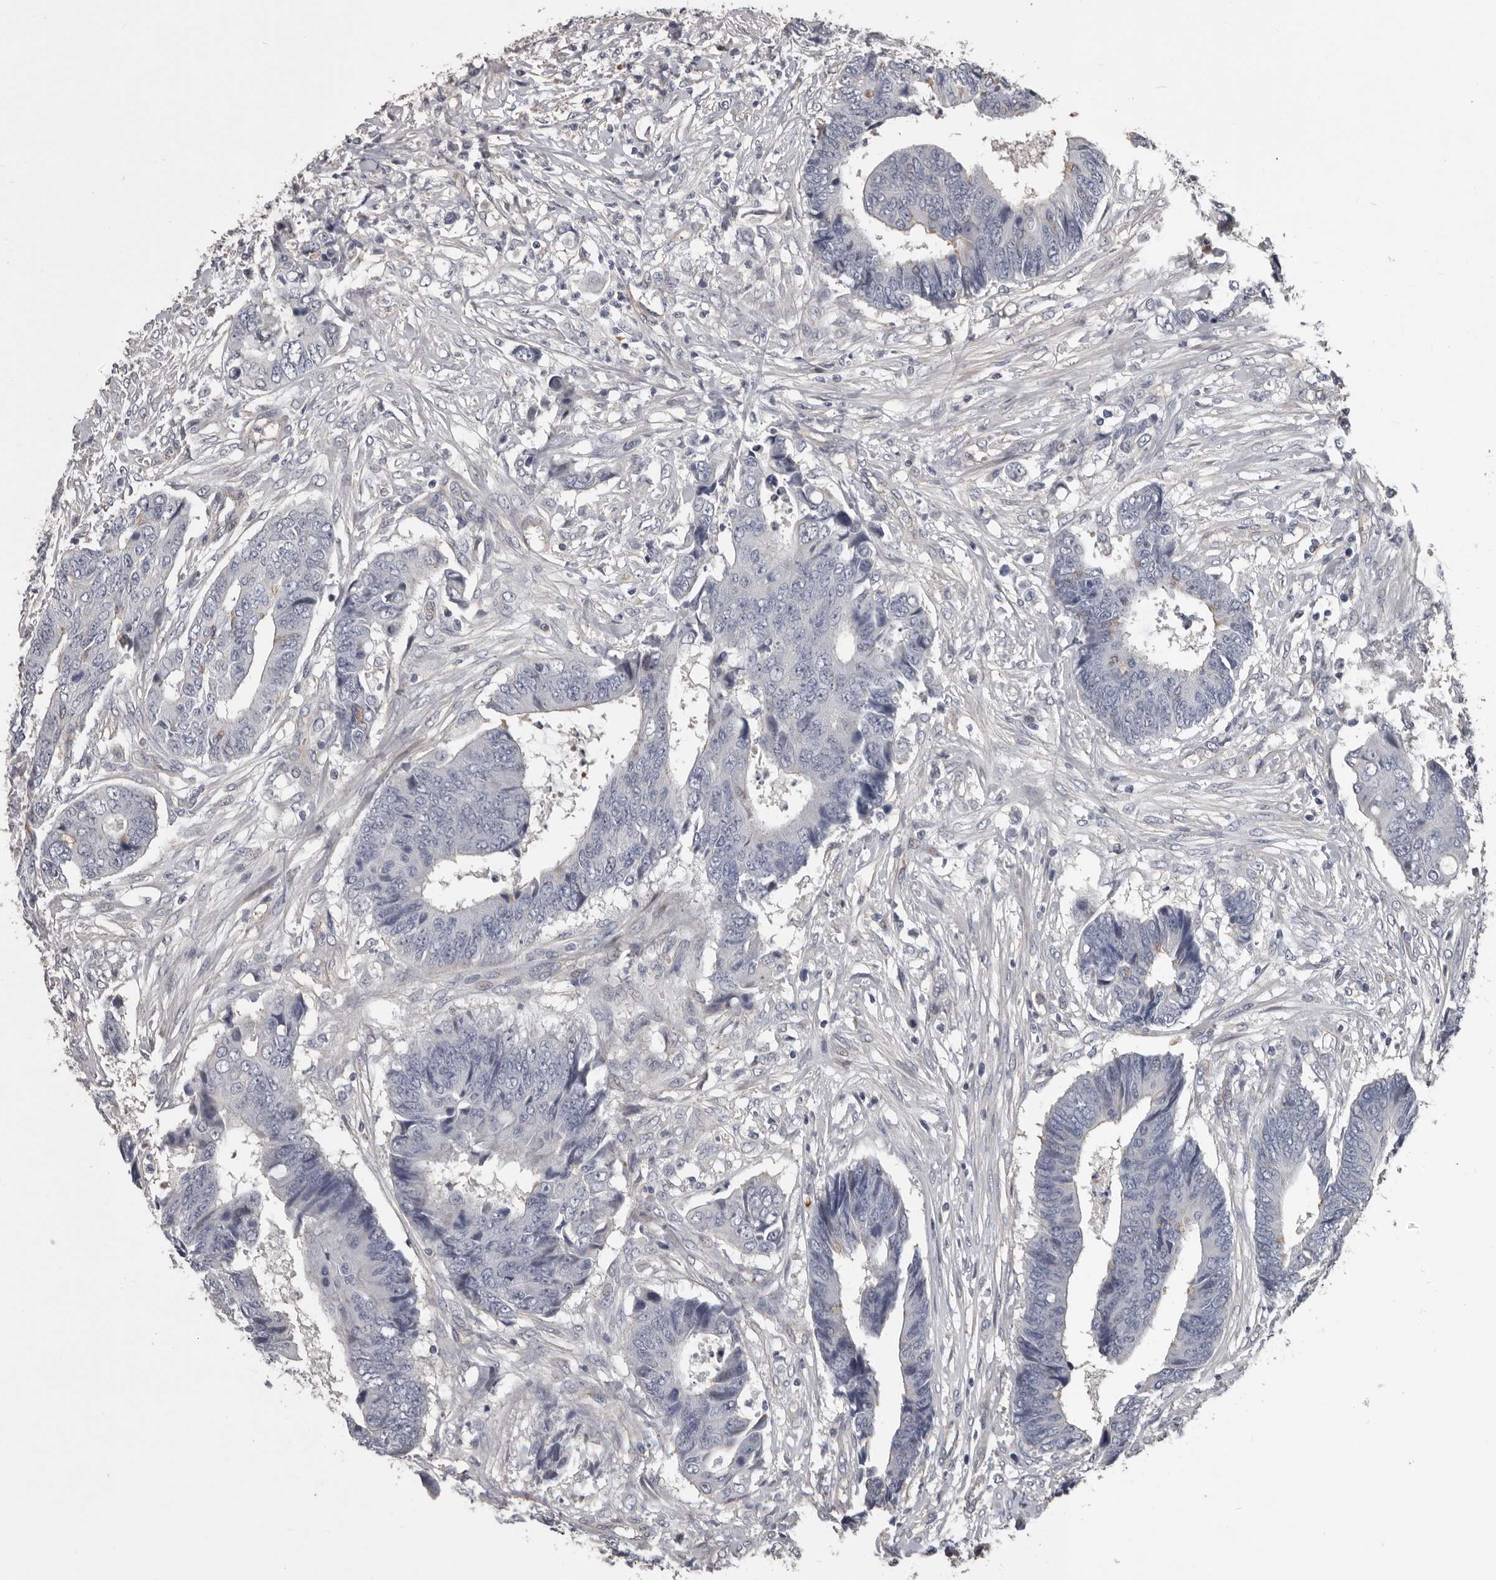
{"staining": {"intensity": "negative", "quantity": "none", "location": "none"}, "tissue": "colorectal cancer", "cell_type": "Tumor cells", "image_type": "cancer", "snomed": [{"axis": "morphology", "description": "Adenocarcinoma, NOS"}, {"axis": "topography", "description": "Rectum"}], "caption": "Immunohistochemistry (IHC) micrograph of neoplastic tissue: colorectal cancer stained with DAB (3,3'-diaminobenzidine) displays no significant protein positivity in tumor cells.", "gene": "RNF217", "patient": {"sex": "male", "age": 84}}